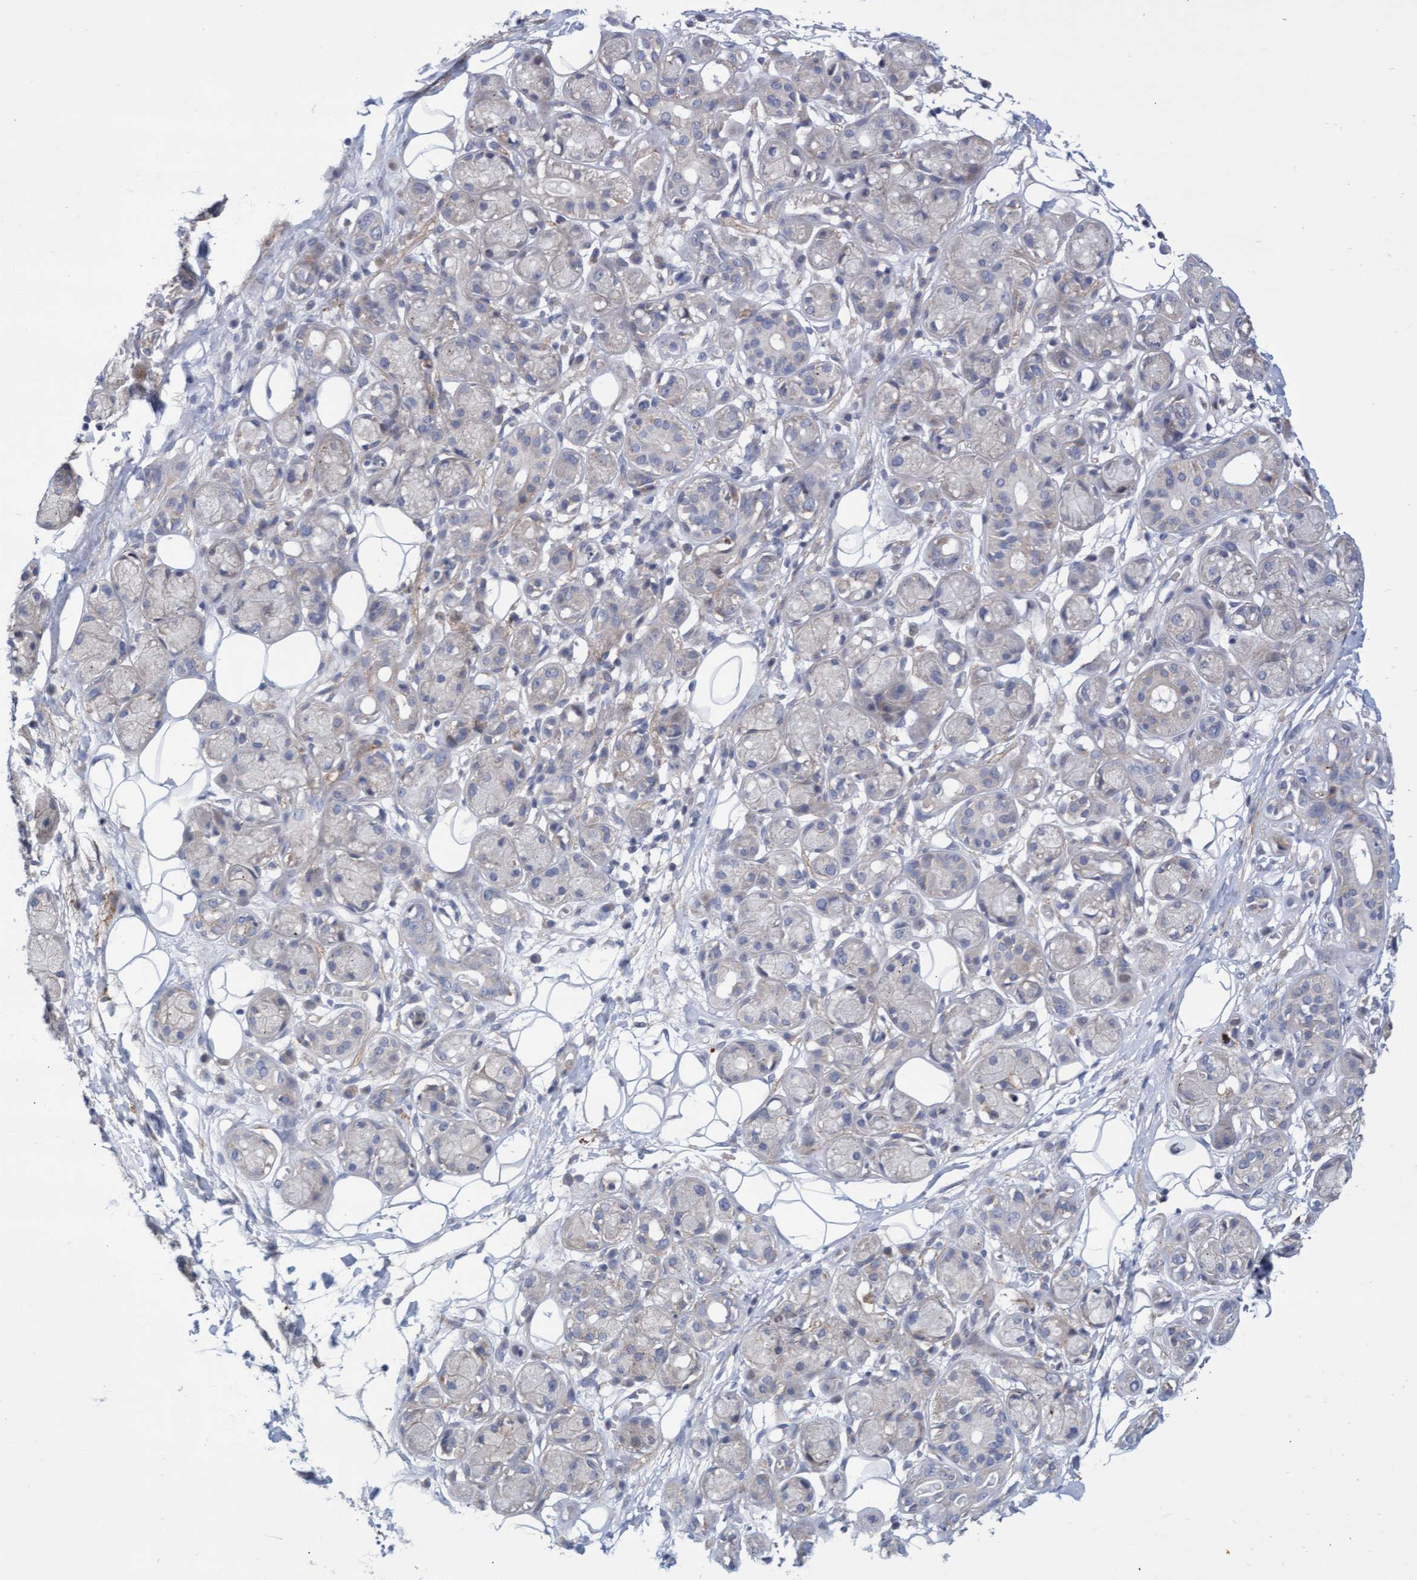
{"staining": {"intensity": "negative", "quantity": "none", "location": "none"}, "tissue": "adipose tissue", "cell_type": "Adipocytes", "image_type": "normal", "snomed": [{"axis": "morphology", "description": "Normal tissue, NOS"}, {"axis": "morphology", "description": "Inflammation, NOS"}, {"axis": "topography", "description": "Salivary gland"}, {"axis": "topography", "description": "Peripheral nerve tissue"}], "caption": "DAB immunohistochemical staining of unremarkable human adipose tissue displays no significant positivity in adipocytes. Brightfield microscopy of IHC stained with DAB (brown) and hematoxylin (blue), captured at high magnification.", "gene": "ABCF2", "patient": {"sex": "female", "age": 75}}